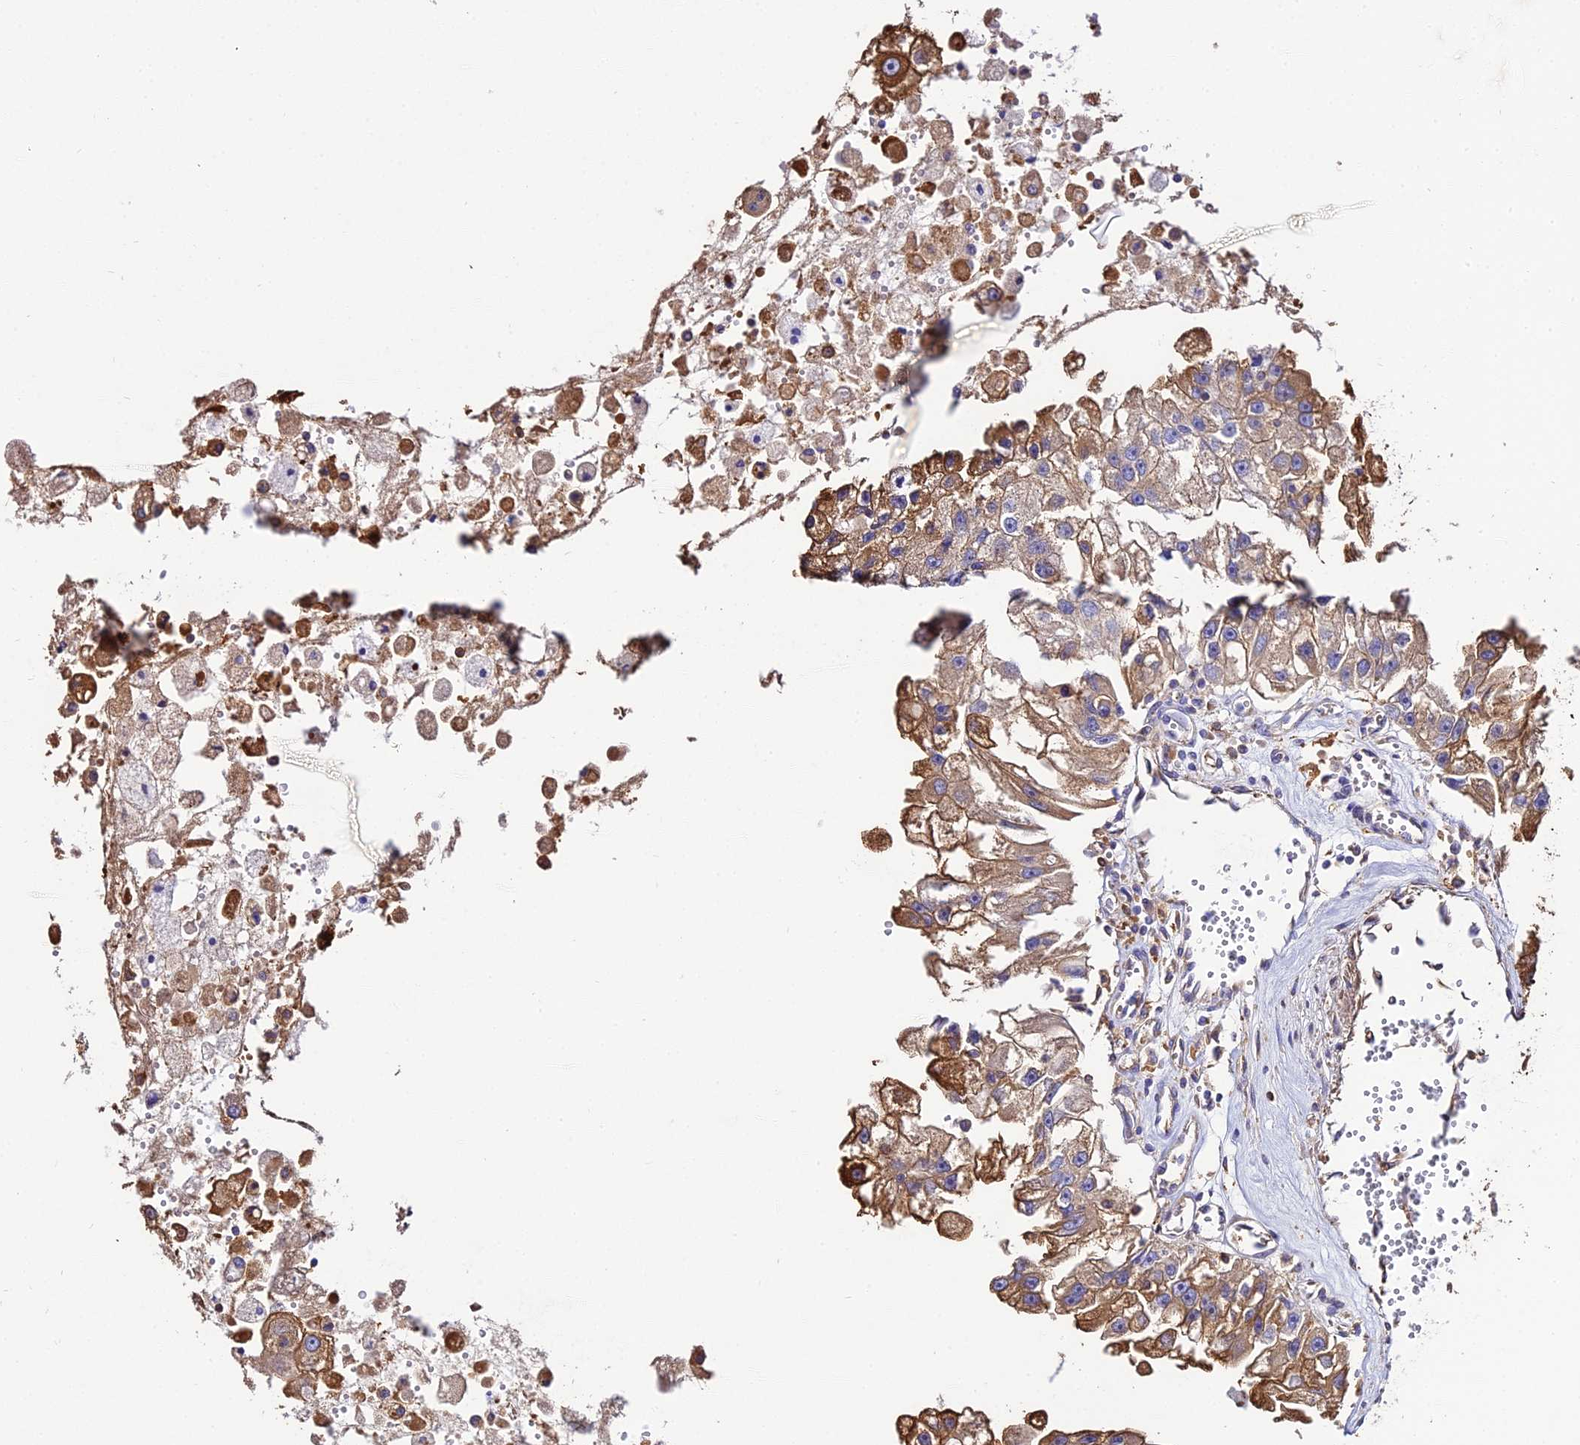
{"staining": {"intensity": "moderate", "quantity": "25%-75%", "location": "cytoplasmic/membranous"}, "tissue": "renal cancer", "cell_type": "Tumor cells", "image_type": "cancer", "snomed": [{"axis": "morphology", "description": "Adenocarcinoma, NOS"}, {"axis": "topography", "description": "Kidney"}], "caption": "Immunohistochemistry (IHC) histopathology image of neoplastic tissue: human renal cancer stained using immunohistochemistry shows medium levels of moderate protein expression localized specifically in the cytoplasmic/membranous of tumor cells, appearing as a cytoplasmic/membranous brown color.", "gene": "TUBA3D", "patient": {"sex": "male", "age": 63}}